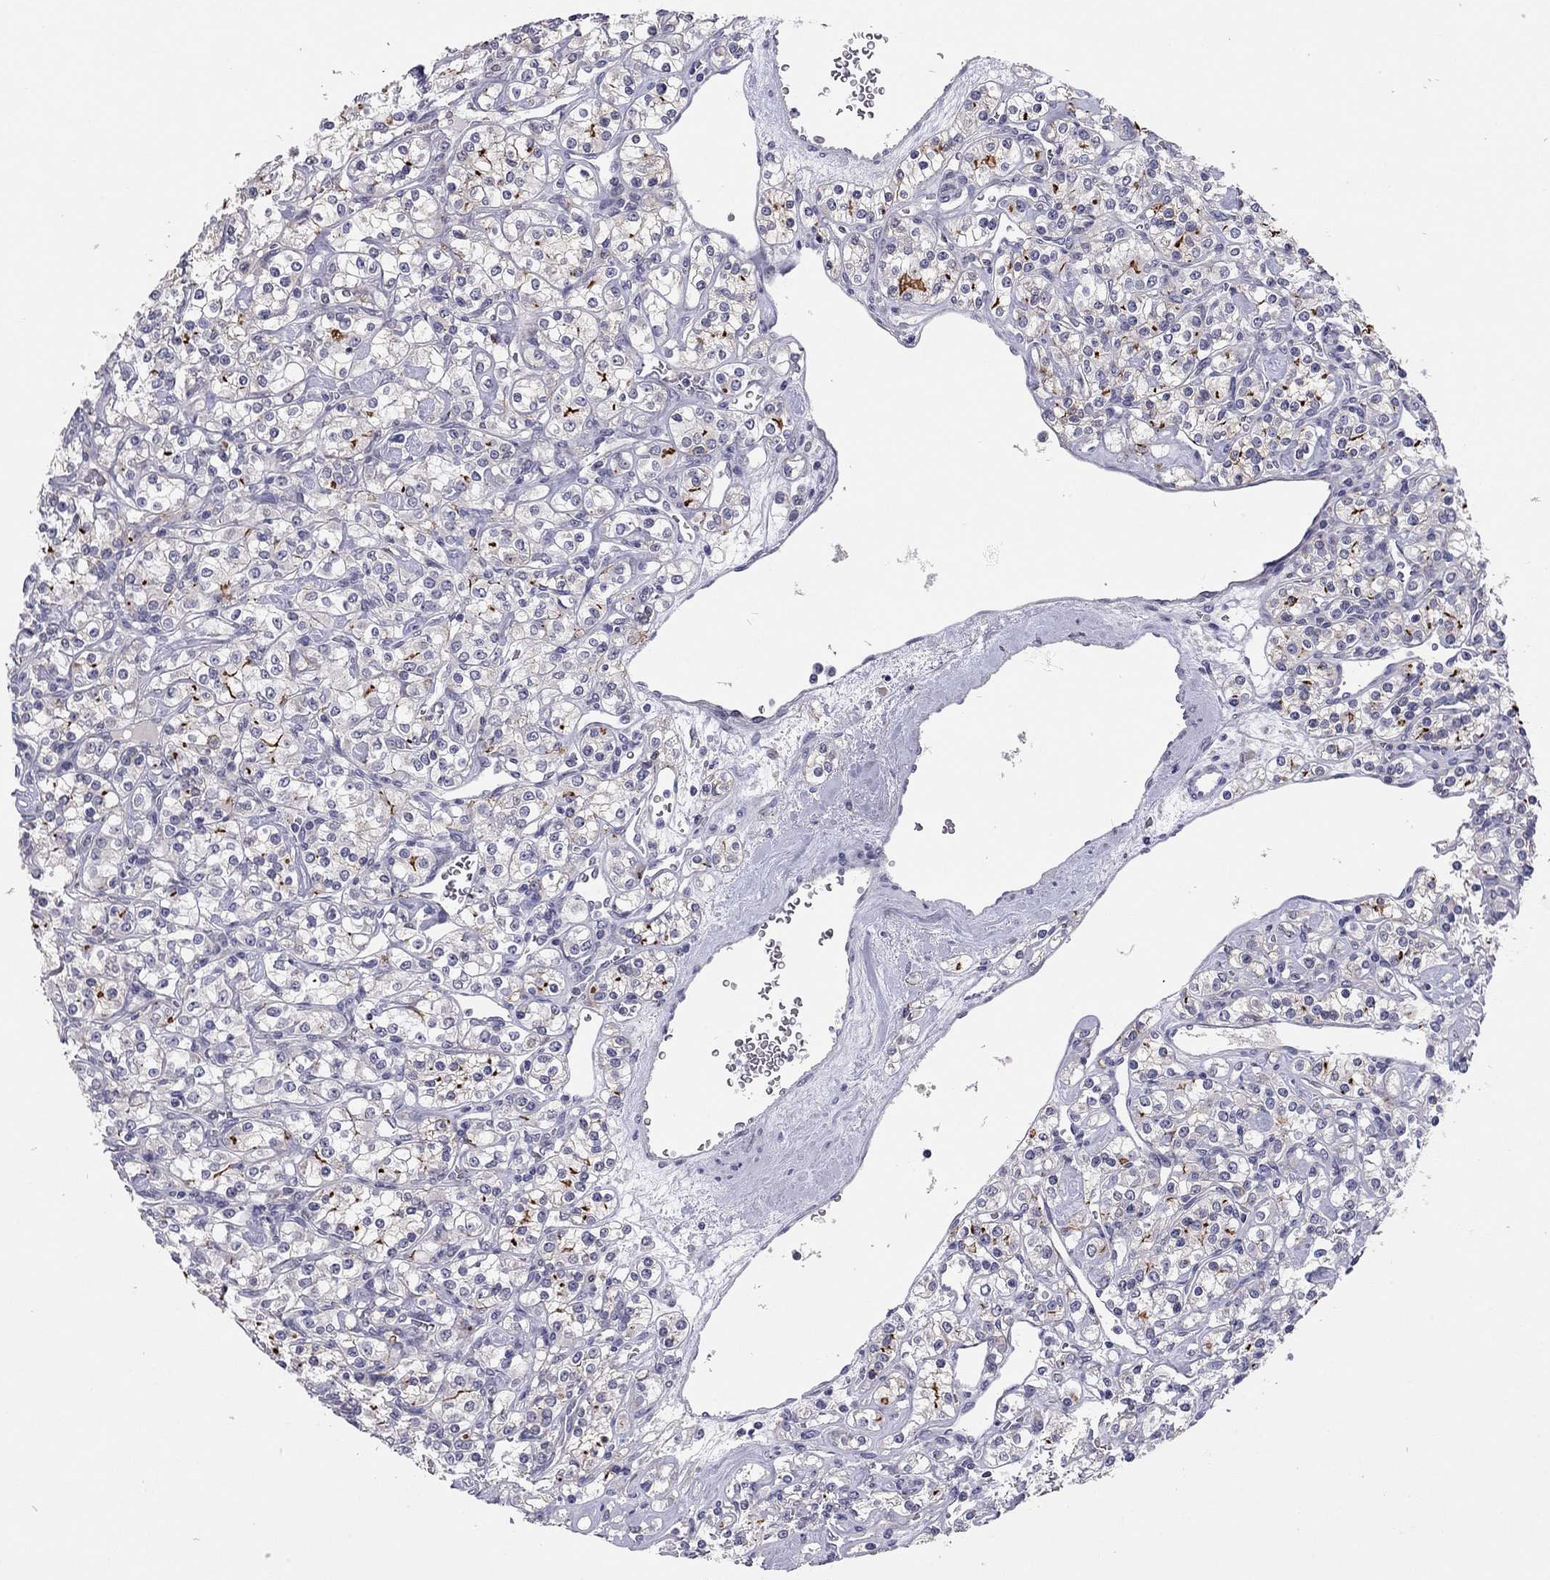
{"staining": {"intensity": "strong", "quantity": "<25%", "location": "cytoplasmic/membranous"}, "tissue": "renal cancer", "cell_type": "Tumor cells", "image_type": "cancer", "snomed": [{"axis": "morphology", "description": "Adenocarcinoma, NOS"}, {"axis": "topography", "description": "Kidney"}], "caption": "Renal cancer (adenocarcinoma) stained with a brown dye shows strong cytoplasmic/membranous positive expression in approximately <25% of tumor cells.", "gene": "SCARB1", "patient": {"sex": "male", "age": 77}}